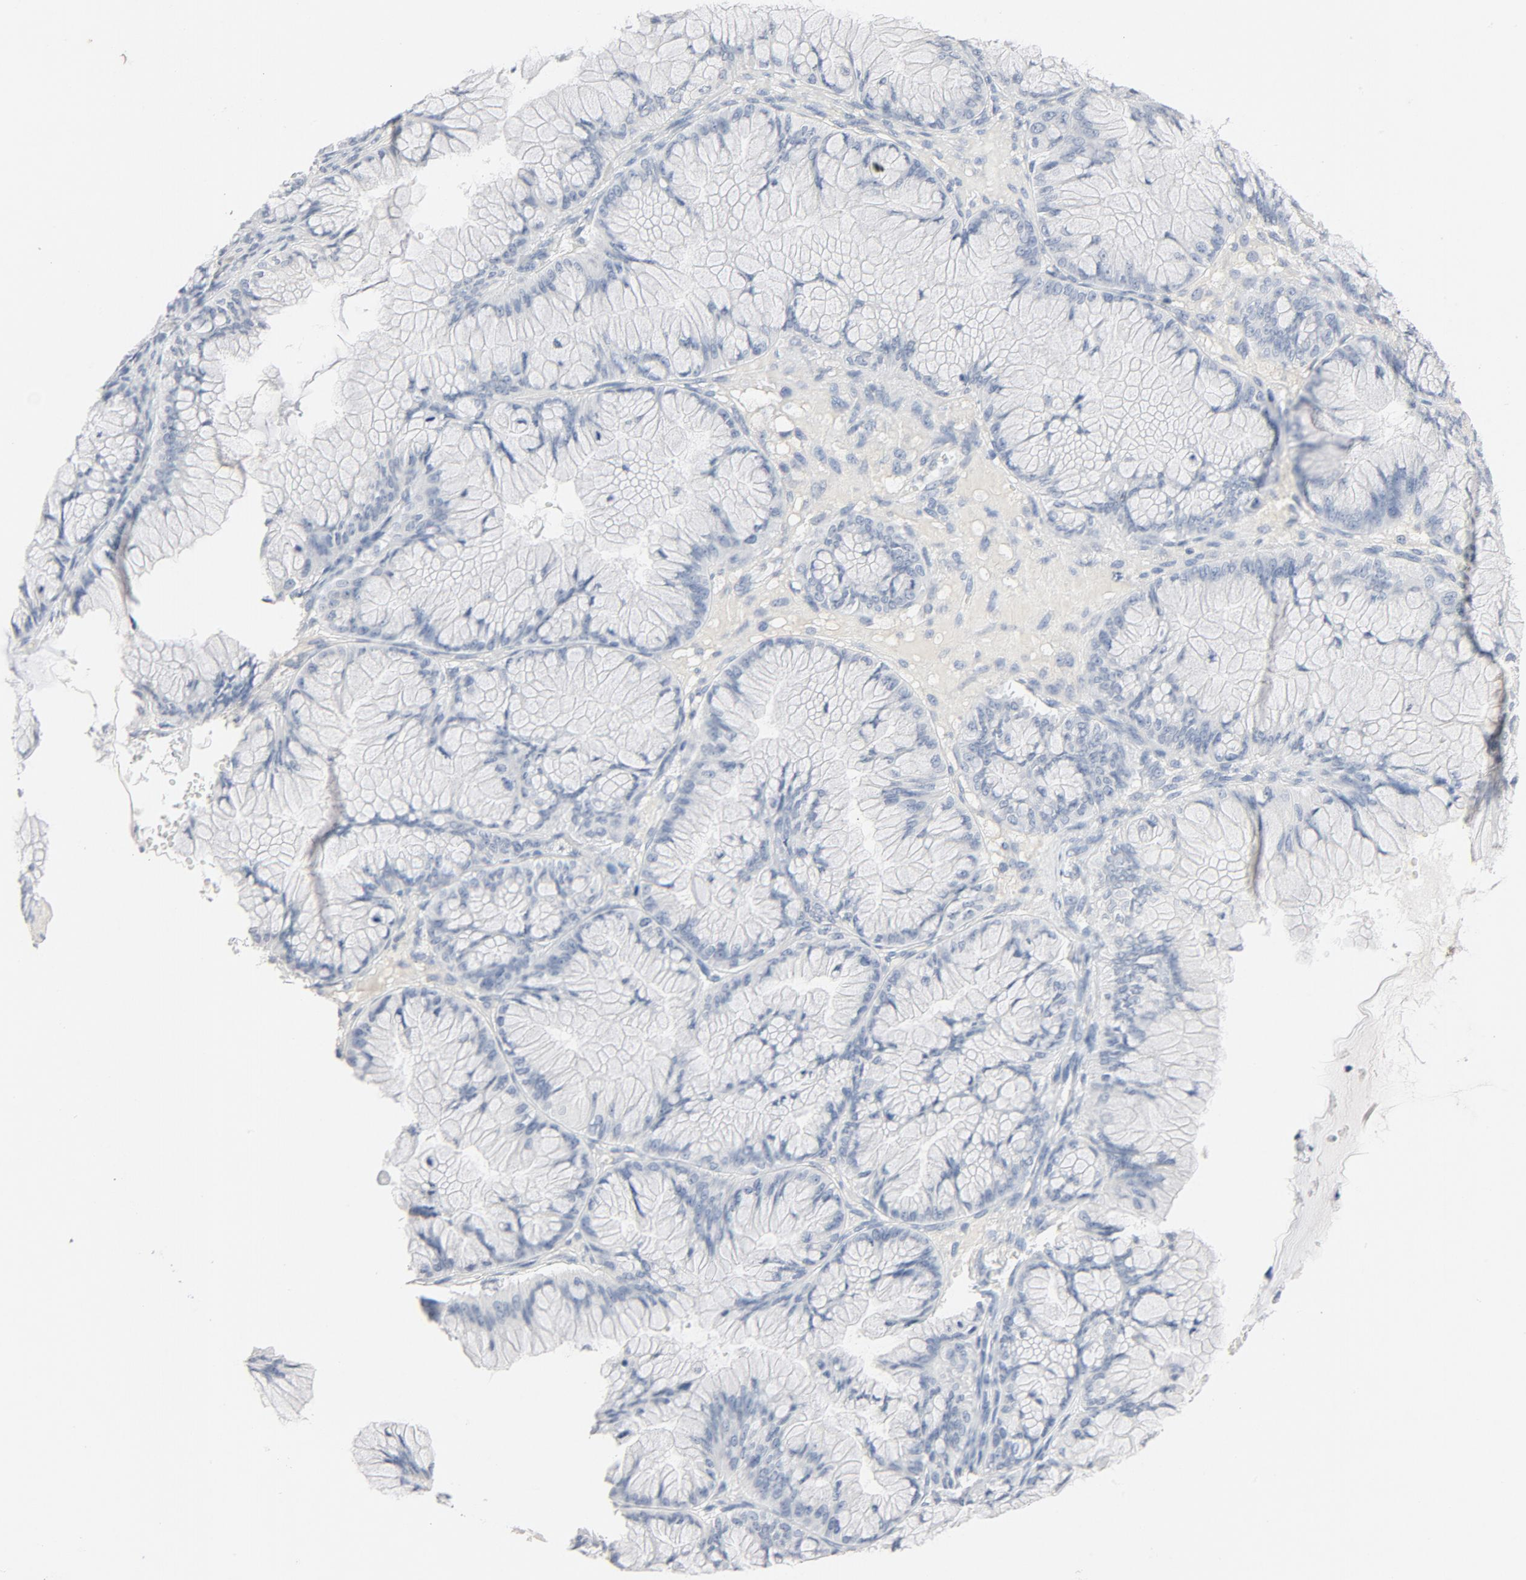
{"staining": {"intensity": "negative", "quantity": "none", "location": "none"}, "tissue": "ovarian cancer", "cell_type": "Tumor cells", "image_type": "cancer", "snomed": [{"axis": "morphology", "description": "Cystadenocarcinoma, mucinous, NOS"}, {"axis": "topography", "description": "Ovary"}], "caption": "Immunohistochemistry (IHC) histopathology image of ovarian mucinous cystadenocarcinoma stained for a protein (brown), which reveals no positivity in tumor cells.", "gene": "ZCCHC13", "patient": {"sex": "female", "age": 63}}